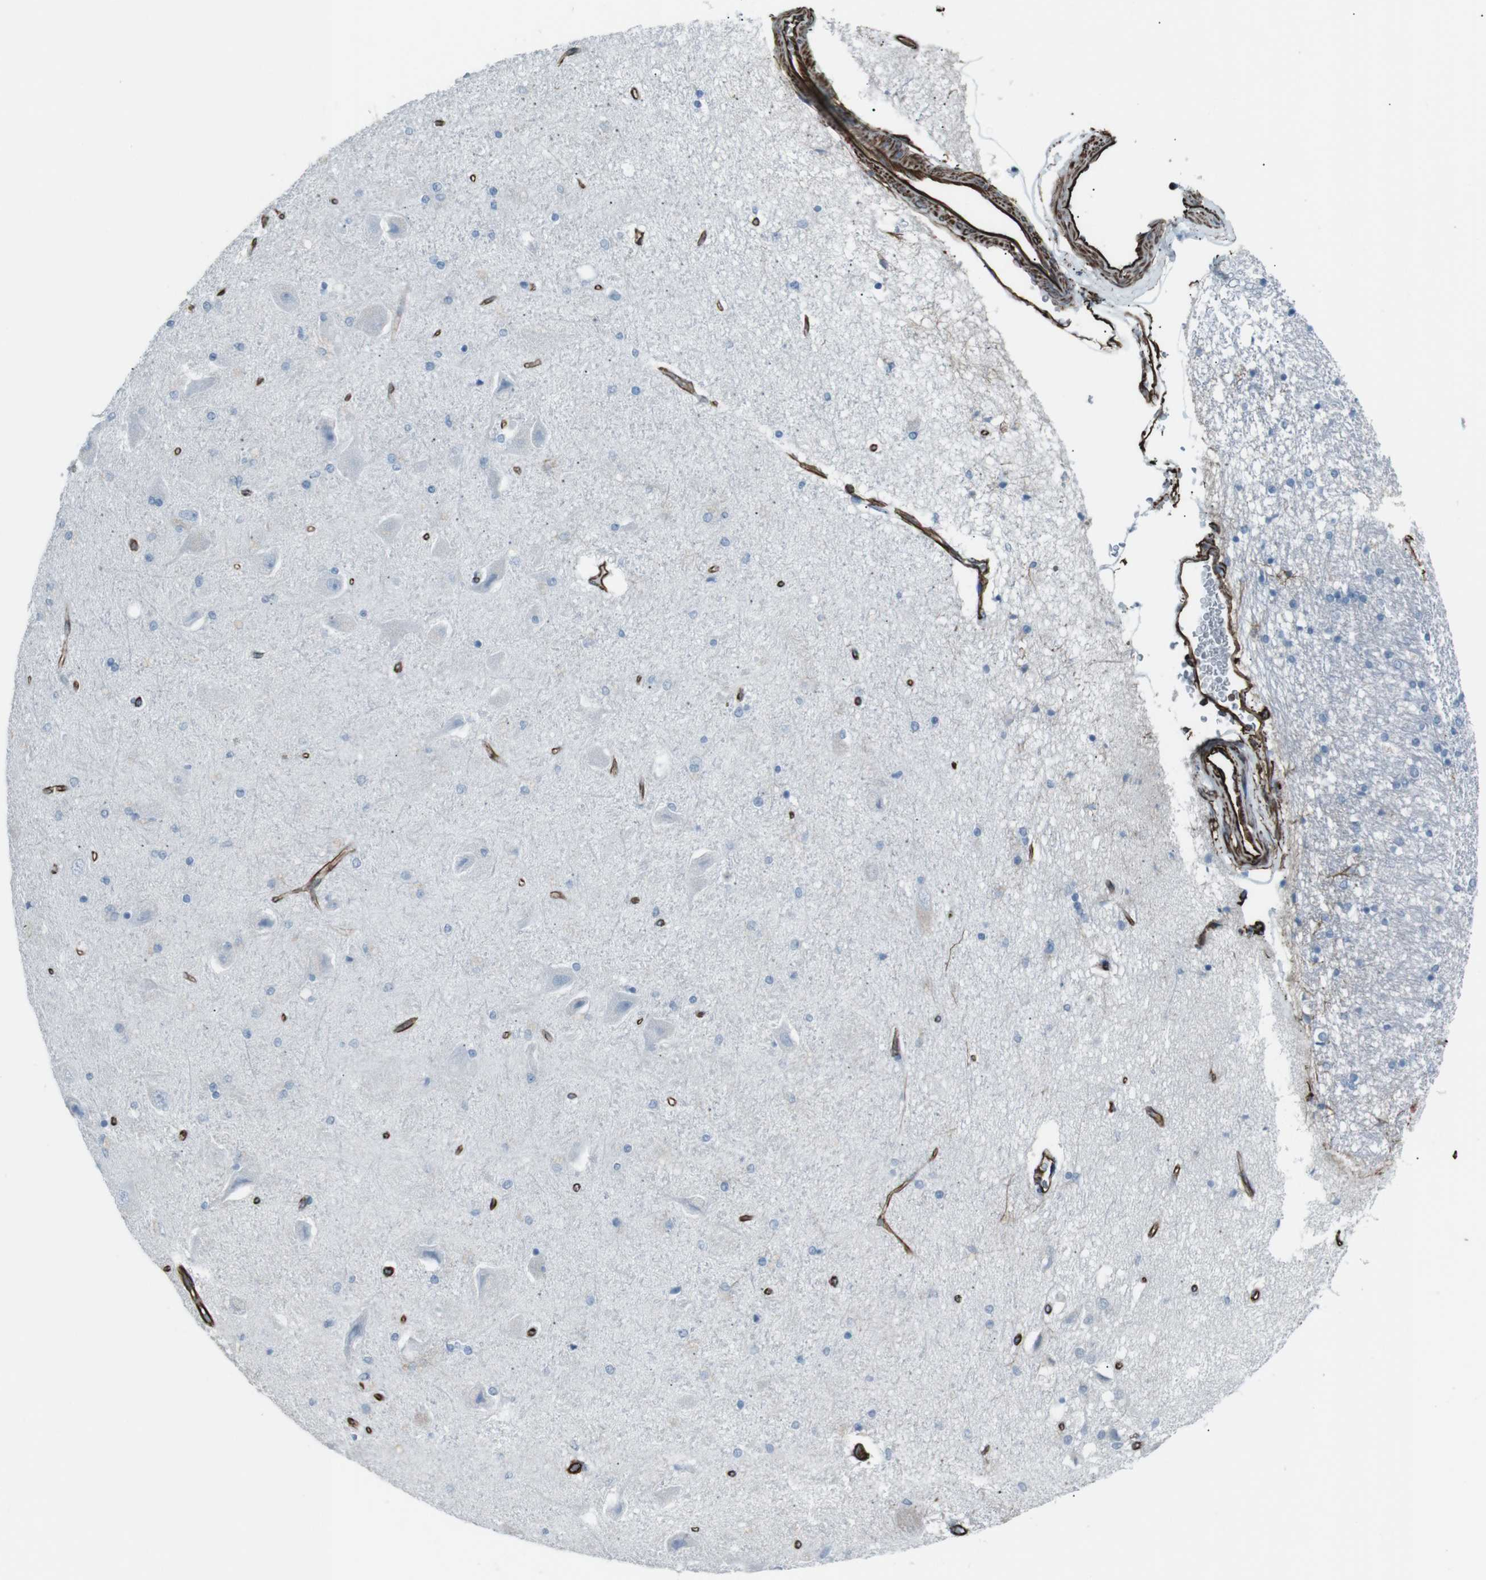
{"staining": {"intensity": "negative", "quantity": "none", "location": "none"}, "tissue": "hippocampus", "cell_type": "Glial cells", "image_type": "normal", "snomed": [{"axis": "morphology", "description": "Normal tissue, NOS"}, {"axis": "topography", "description": "Hippocampus"}], "caption": "This is an immunohistochemistry image of unremarkable hippocampus. There is no staining in glial cells.", "gene": "ZDHHC6", "patient": {"sex": "female", "age": 54}}